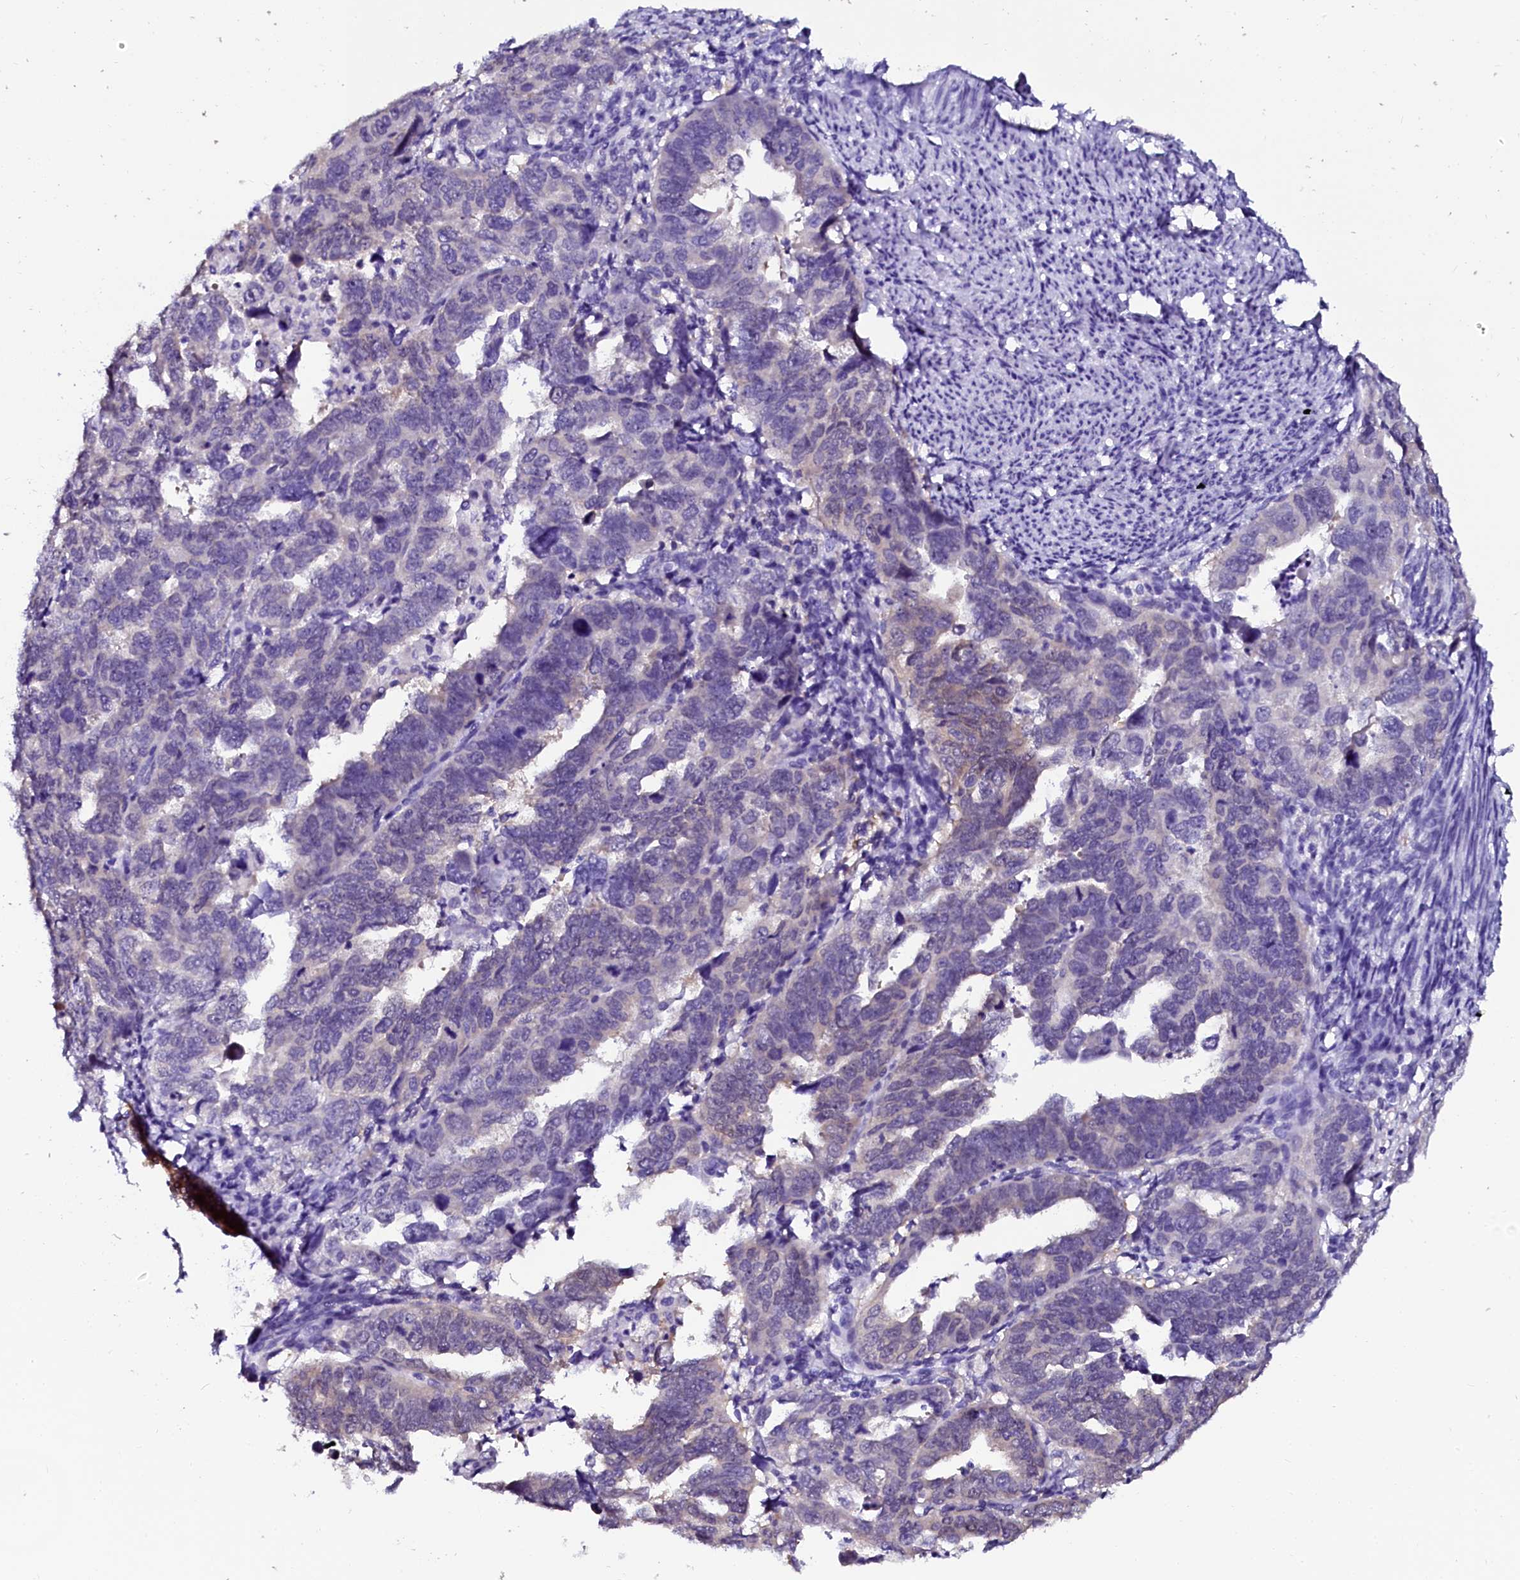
{"staining": {"intensity": "negative", "quantity": "none", "location": "none"}, "tissue": "endometrial cancer", "cell_type": "Tumor cells", "image_type": "cancer", "snomed": [{"axis": "morphology", "description": "Adenocarcinoma, NOS"}, {"axis": "topography", "description": "Endometrium"}], "caption": "Tumor cells show no significant protein staining in endometrial cancer (adenocarcinoma). (Brightfield microscopy of DAB immunohistochemistry (IHC) at high magnification).", "gene": "SORD", "patient": {"sex": "female", "age": 65}}